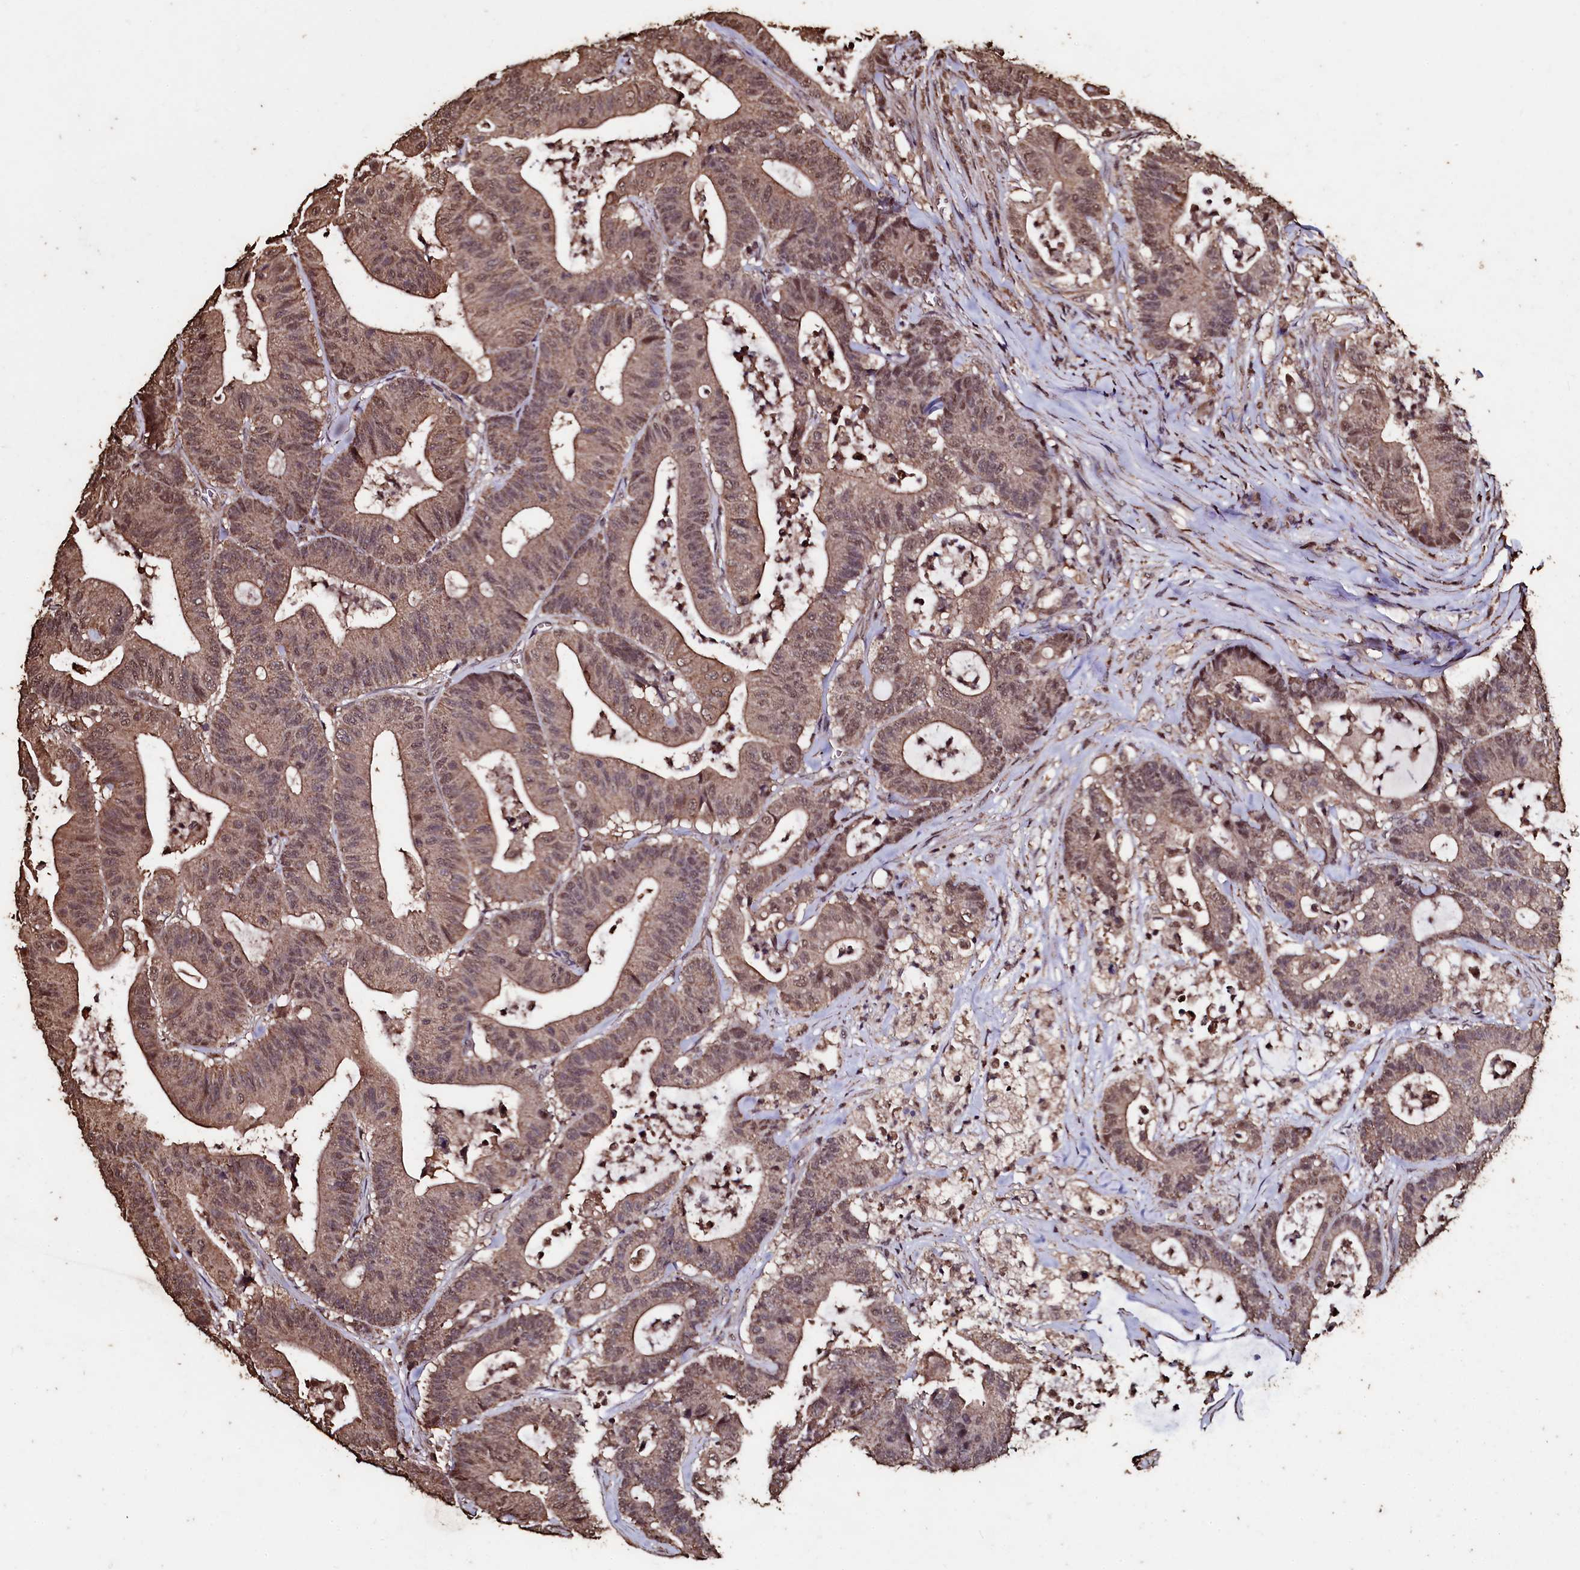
{"staining": {"intensity": "moderate", "quantity": ">75%", "location": "cytoplasmic/membranous,nuclear"}, "tissue": "colorectal cancer", "cell_type": "Tumor cells", "image_type": "cancer", "snomed": [{"axis": "morphology", "description": "Adenocarcinoma, NOS"}, {"axis": "topography", "description": "Colon"}], "caption": "IHC (DAB (3,3'-diaminobenzidine)) staining of human adenocarcinoma (colorectal) shows moderate cytoplasmic/membranous and nuclear protein expression in about >75% of tumor cells.", "gene": "FAAP24", "patient": {"sex": "female", "age": 84}}